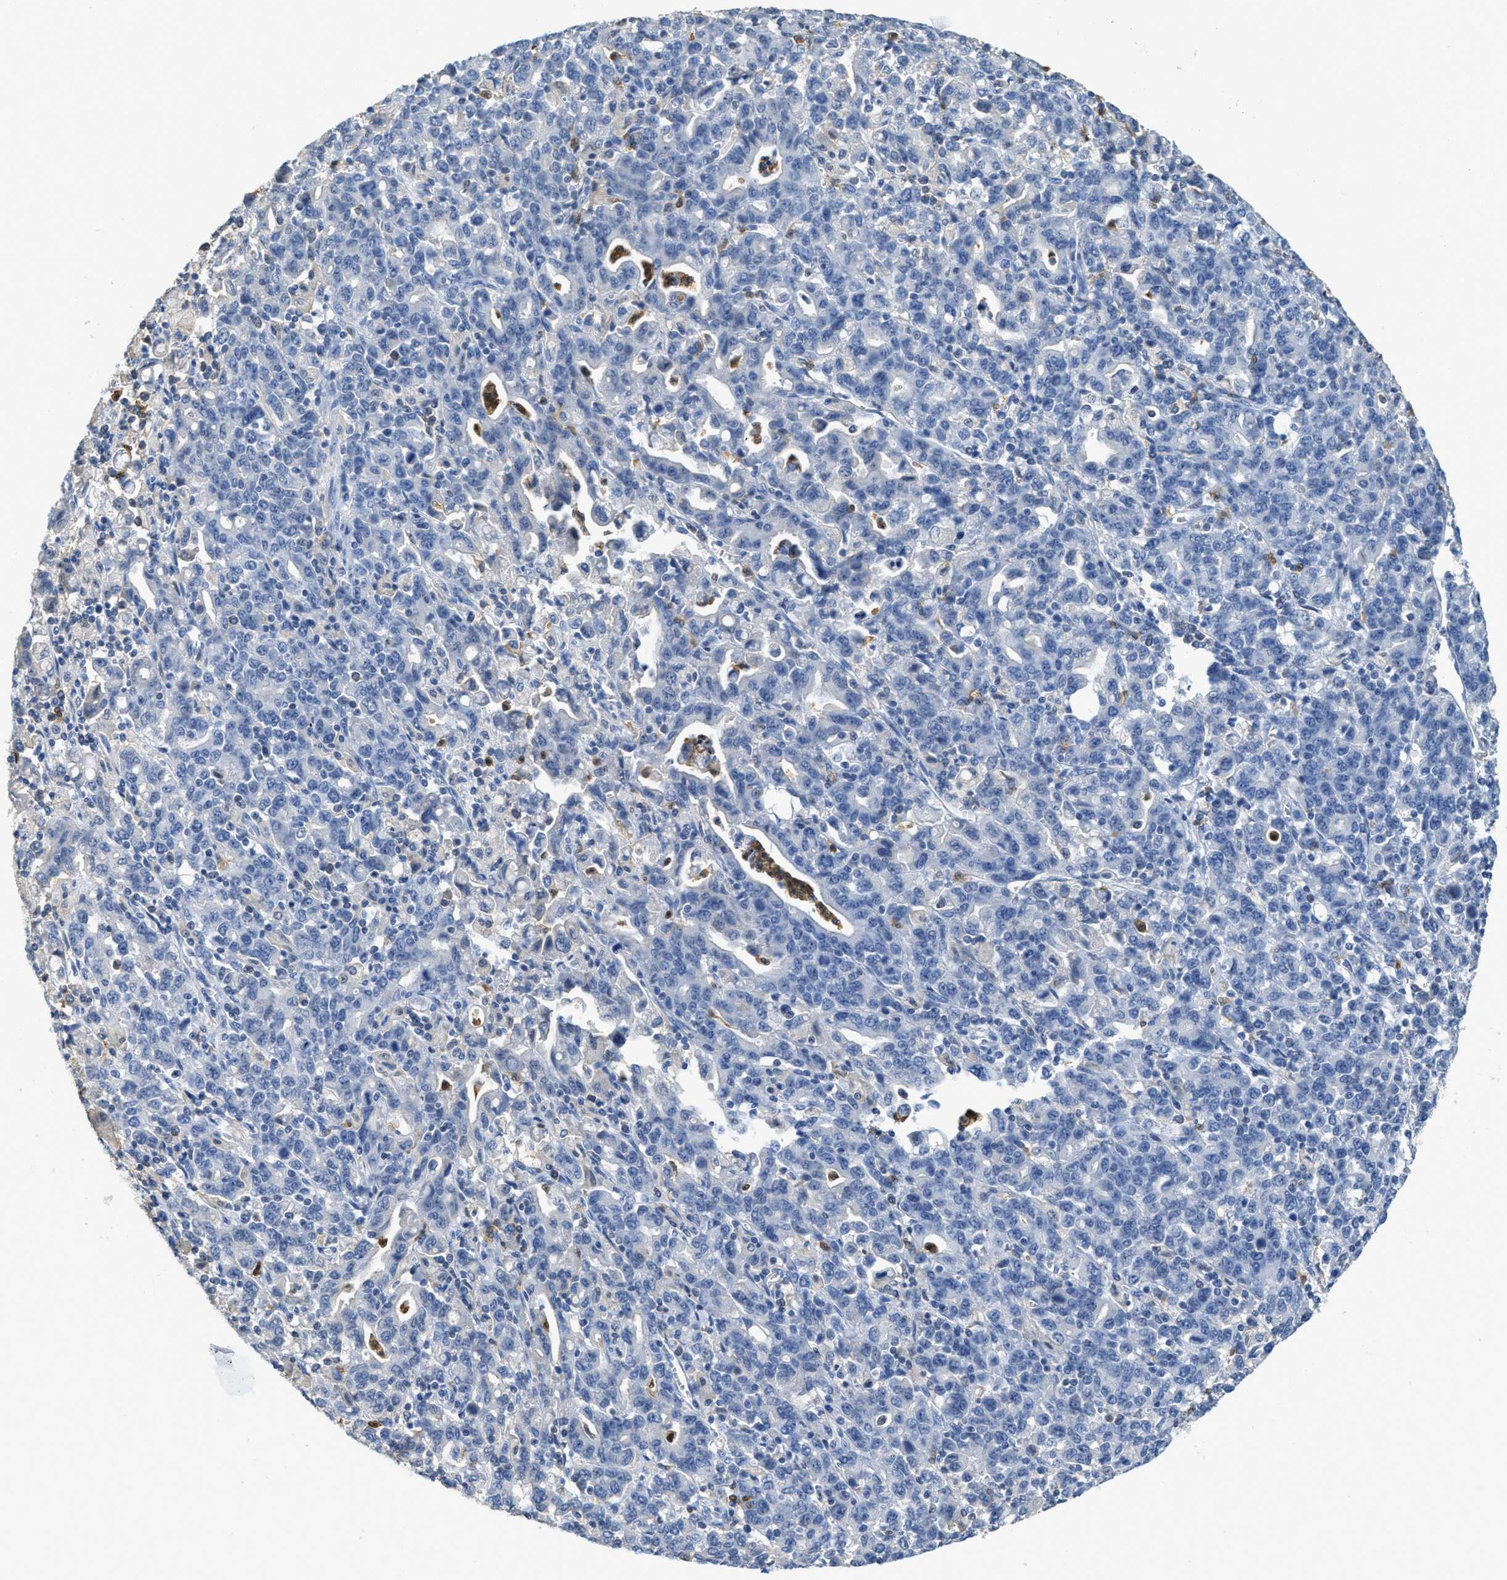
{"staining": {"intensity": "negative", "quantity": "none", "location": "none"}, "tissue": "stomach cancer", "cell_type": "Tumor cells", "image_type": "cancer", "snomed": [{"axis": "morphology", "description": "Adenocarcinoma, NOS"}, {"axis": "topography", "description": "Stomach, upper"}], "caption": "High power microscopy image of an immunohistochemistry photomicrograph of adenocarcinoma (stomach), revealing no significant staining in tumor cells. The staining was performed using DAB (3,3'-diaminobenzidine) to visualize the protein expression in brown, while the nuclei were stained in blue with hematoxylin (Magnification: 20x).", "gene": "SERPINB1", "patient": {"sex": "male", "age": 69}}